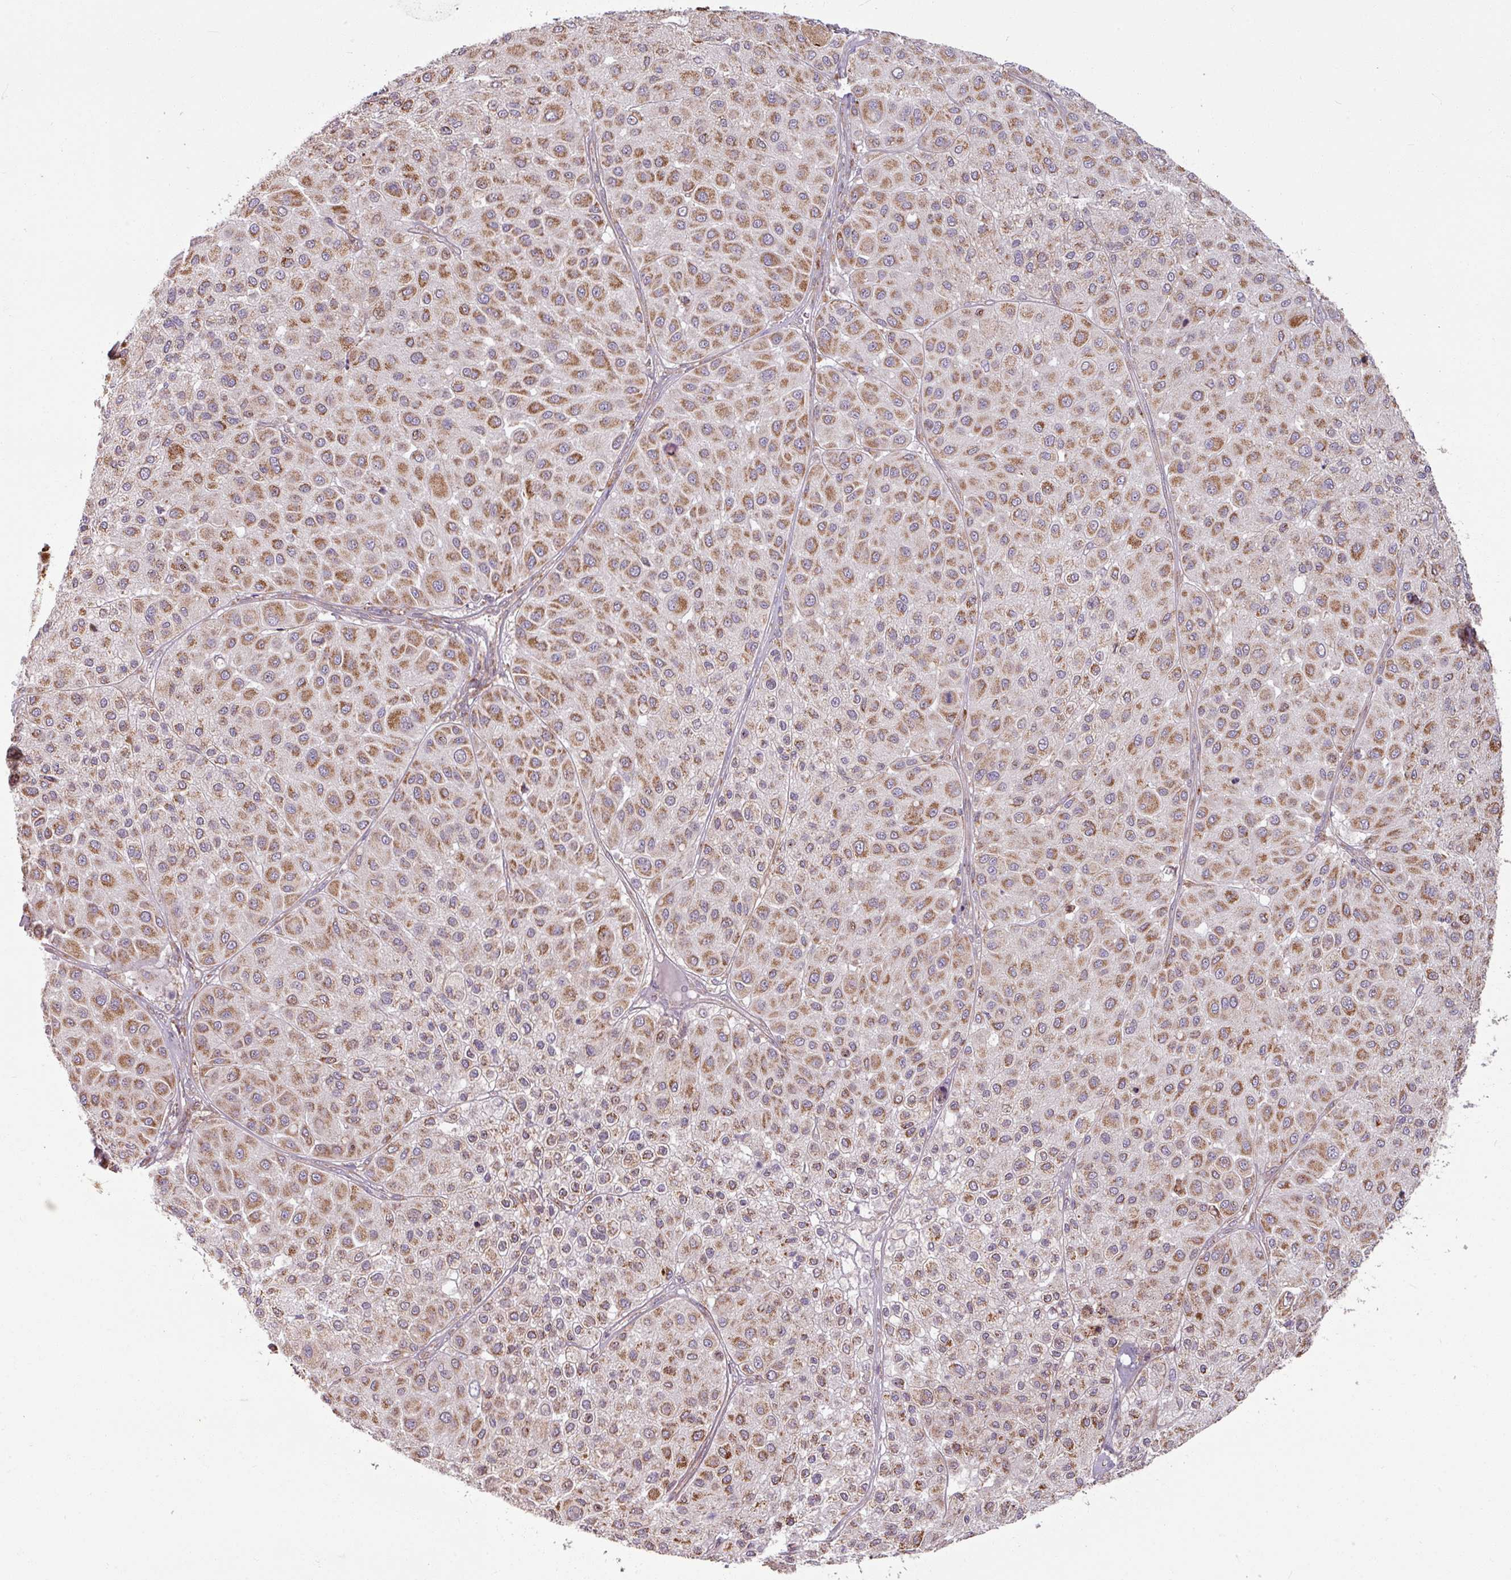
{"staining": {"intensity": "moderate", "quantity": ">75%", "location": "cytoplasmic/membranous"}, "tissue": "melanoma", "cell_type": "Tumor cells", "image_type": "cancer", "snomed": [{"axis": "morphology", "description": "Malignant melanoma, Metastatic site"}, {"axis": "topography", "description": "Smooth muscle"}], "caption": "IHC photomicrograph of neoplastic tissue: human melanoma stained using immunohistochemistry exhibits medium levels of moderate protein expression localized specifically in the cytoplasmic/membranous of tumor cells, appearing as a cytoplasmic/membranous brown color.", "gene": "MAGT1", "patient": {"sex": "male", "age": 41}}